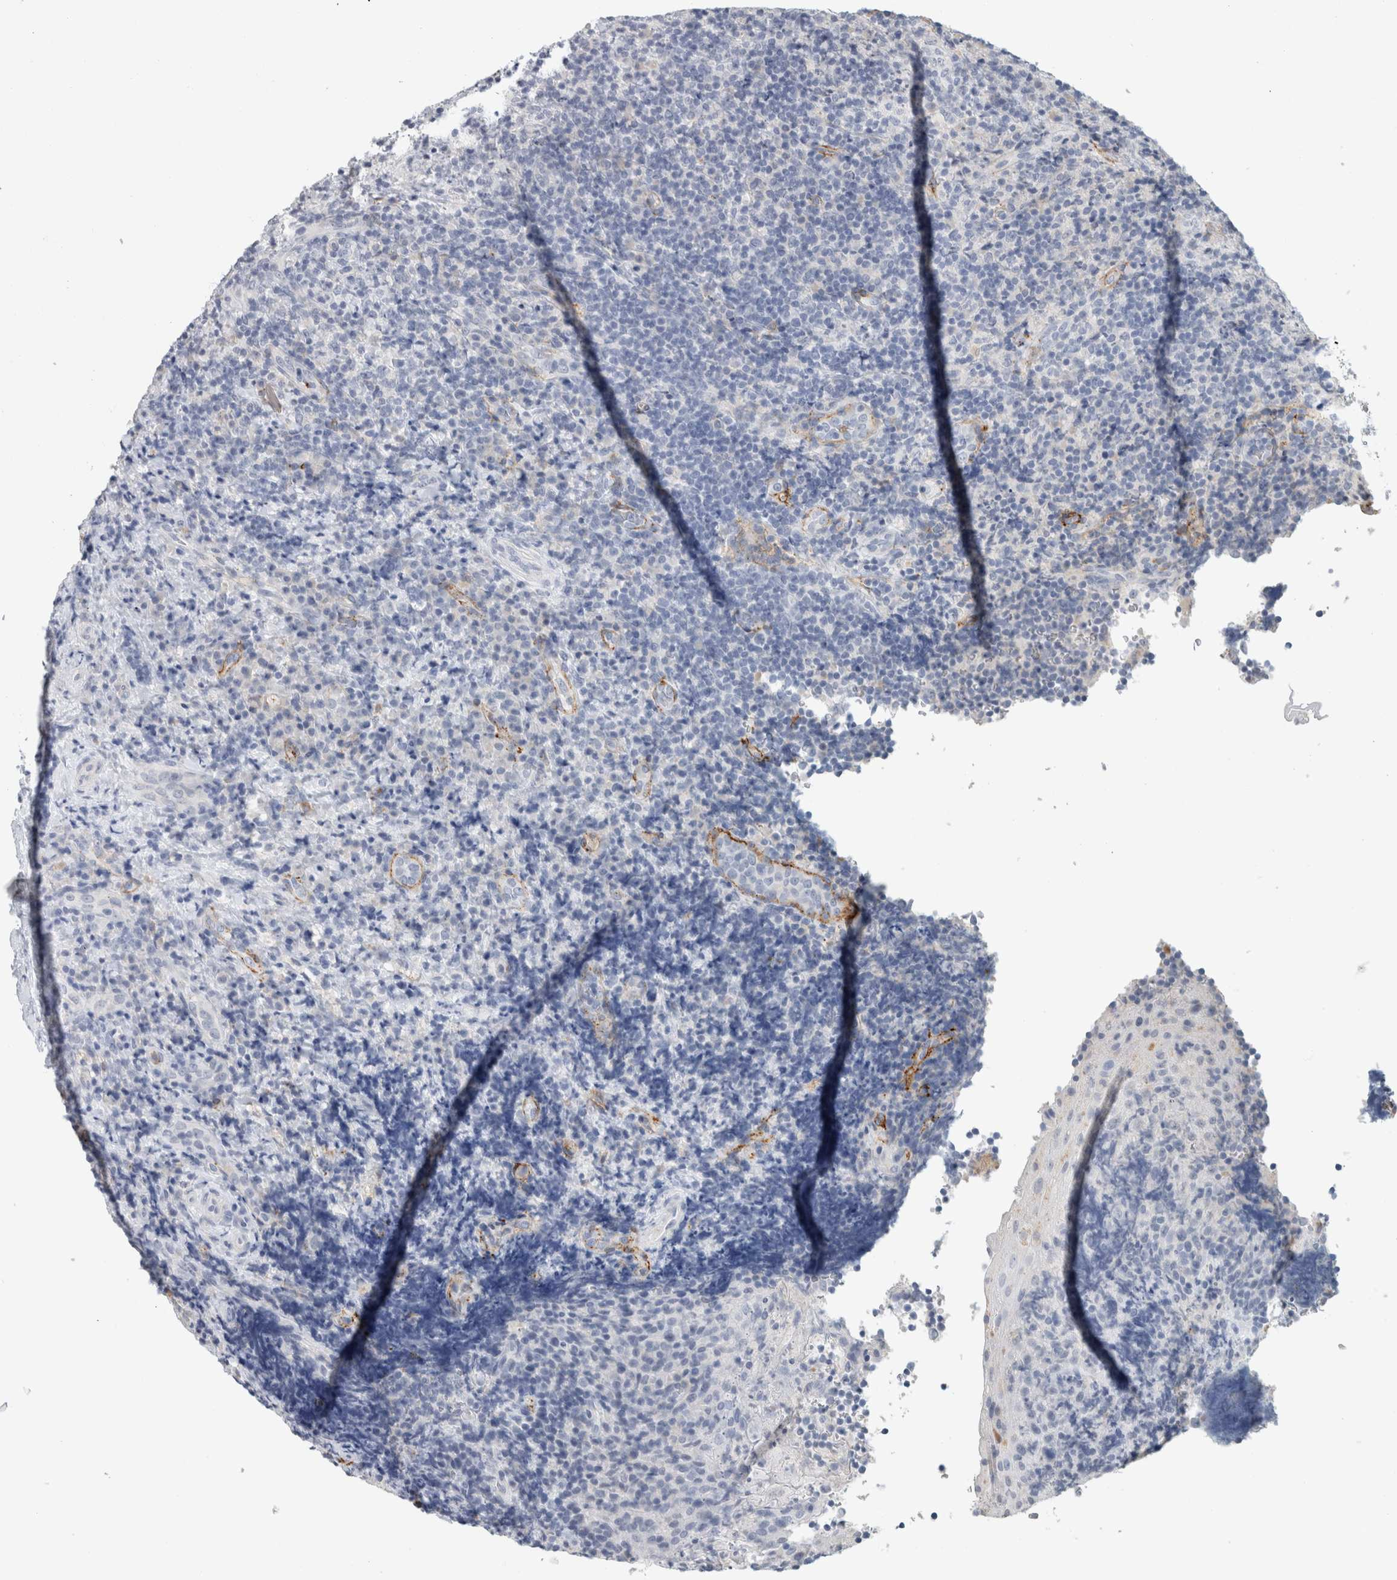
{"staining": {"intensity": "negative", "quantity": "none", "location": "none"}, "tissue": "lymphoma", "cell_type": "Tumor cells", "image_type": "cancer", "snomed": [{"axis": "morphology", "description": "Malignant lymphoma, non-Hodgkin's type, High grade"}, {"axis": "topography", "description": "Tonsil"}], "caption": "Tumor cells are negative for brown protein staining in high-grade malignant lymphoma, non-Hodgkin's type.", "gene": "CD36", "patient": {"sex": "female", "age": 36}}